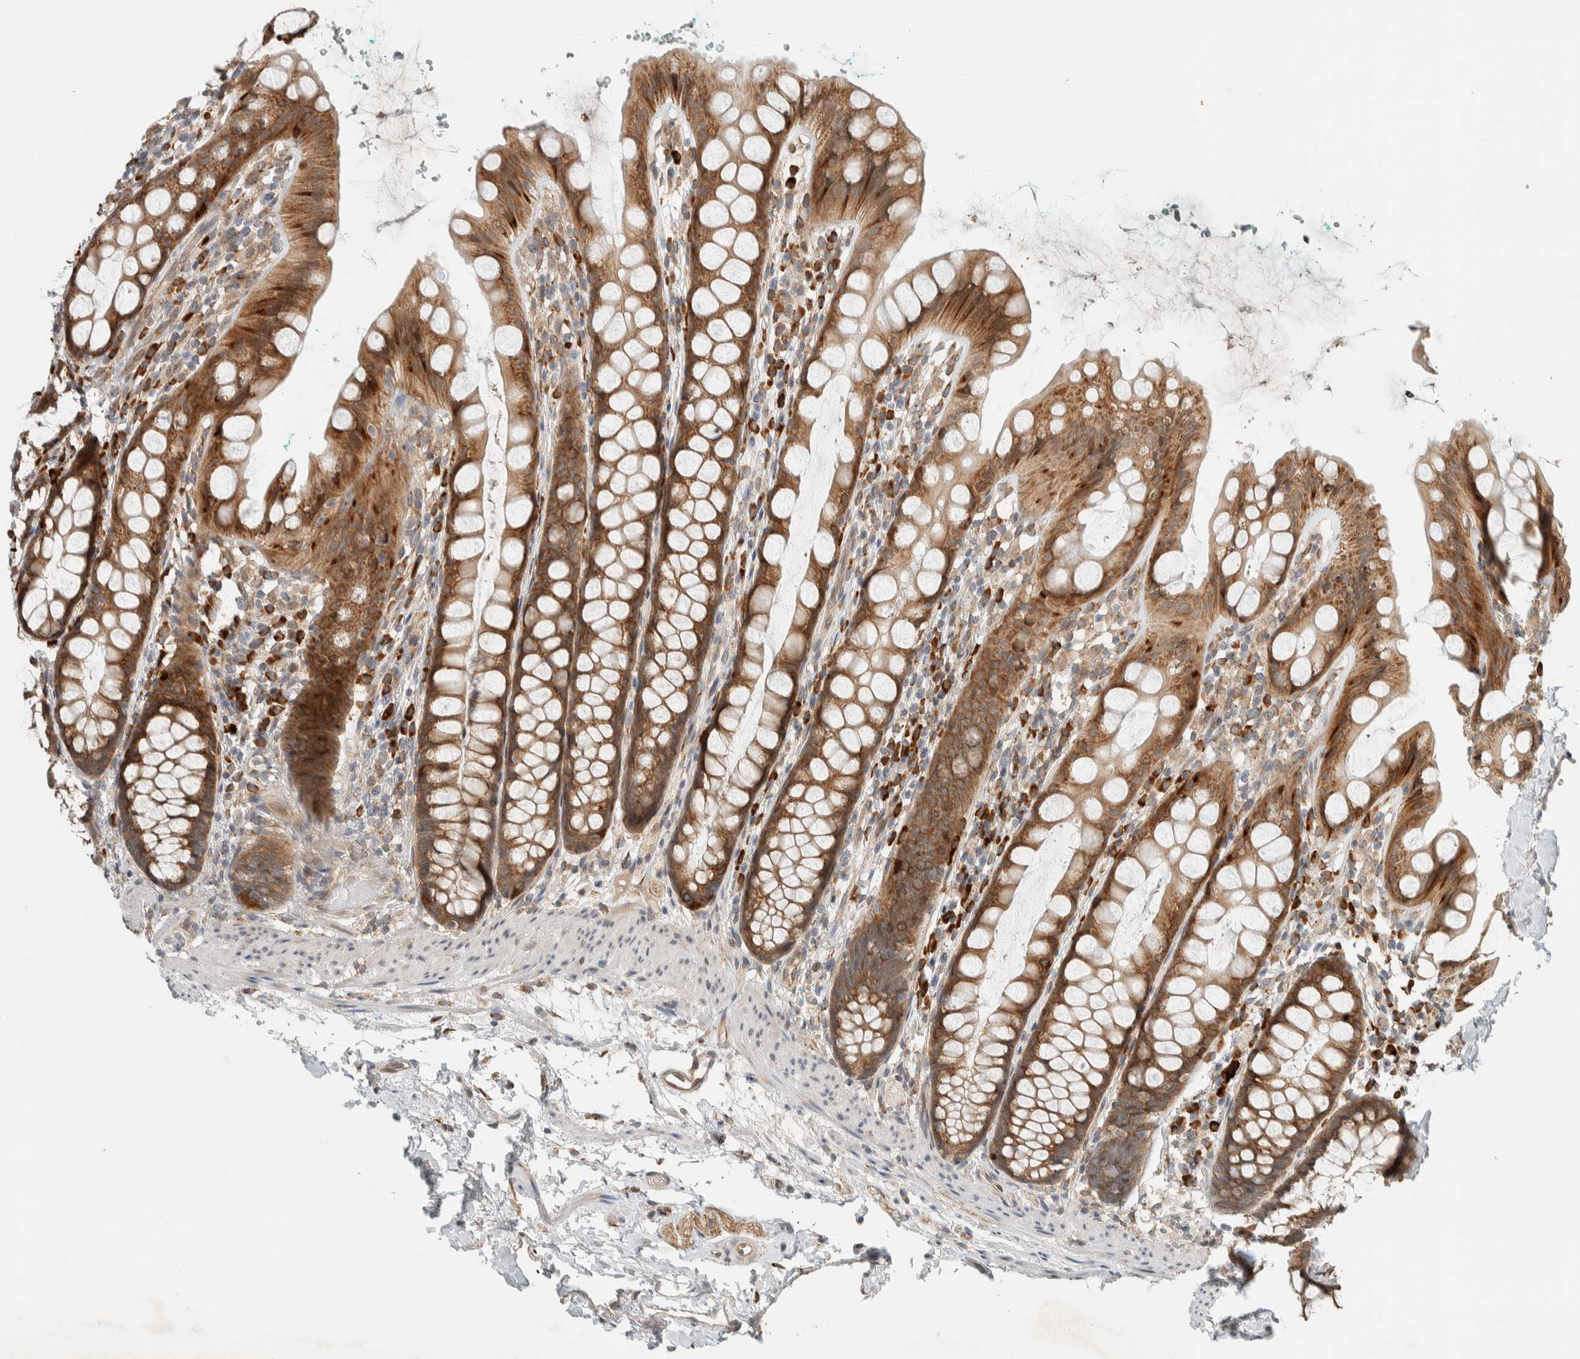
{"staining": {"intensity": "strong", "quantity": ">75%", "location": "cytoplasmic/membranous"}, "tissue": "rectum", "cell_type": "Glandular cells", "image_type": "normal", "snomed": [{"axis": "morphology", "description": "Normal tissue, NOS"}, {"axis": "topography", "description": "Rectum"}], "caption": "Rectum stained with immunohistochemistry (IHC) reveals strong cytoplasmic/membranous expression in about >75% of glandular cells.", "gene": "CTBP2", "patient": {"sex": "female", "age": 65}}